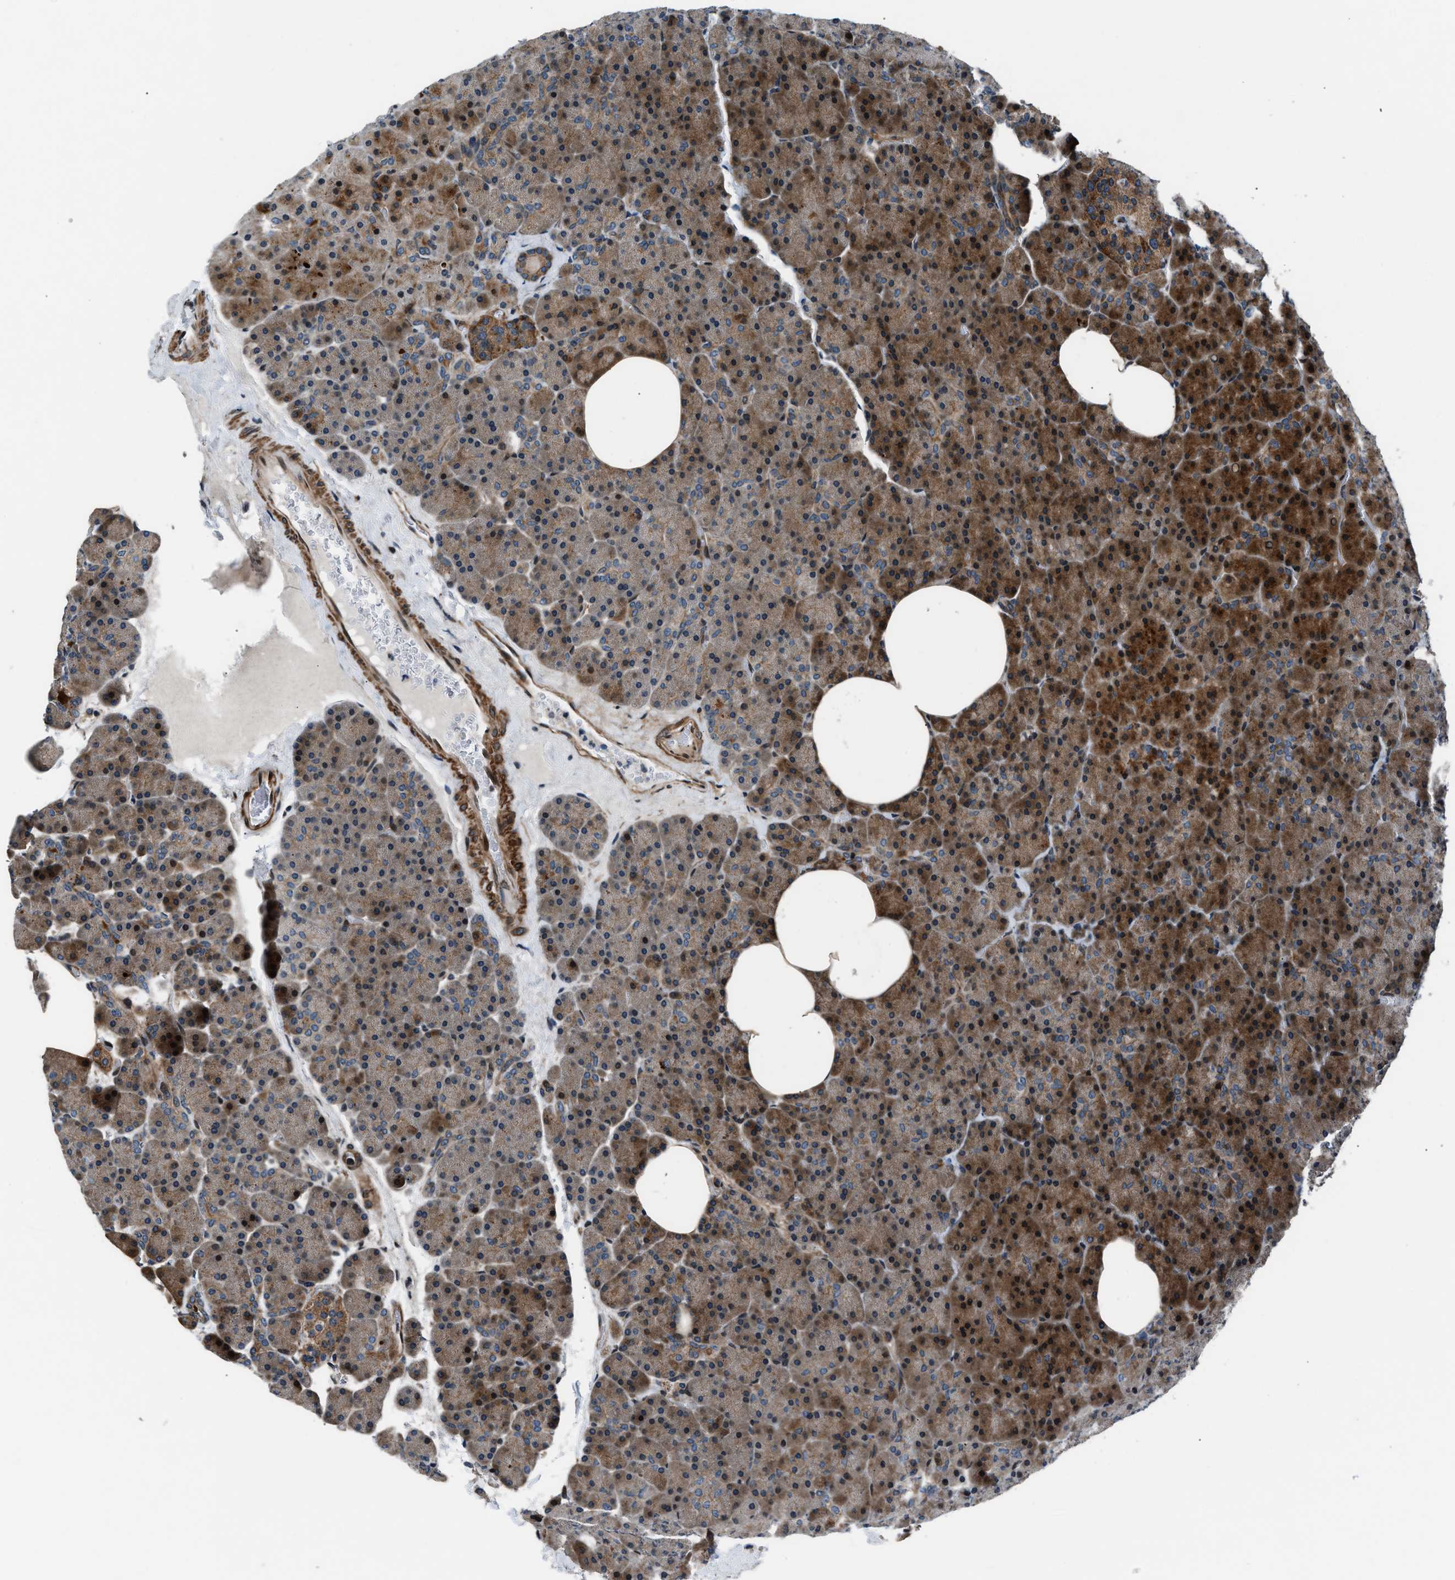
{"staining": {"intensity": "moderate", "quantity": "25%-75%", "location": "cytoplasmic/membranous"}, "tissue": "pancreas", "cell_type": "Exocrine glandular cells", "image_type": "normal", "snomed": [{"axis": "morphology", "description": "Normal tissue, NOS"}, {"axis": "morphology", "description": "Carcinoid, malignant, NOS"}, {"axis": "topography", "description": "Pancreas"}], "caption": "About 25%-75% of exocrine glandular cells in benign human pancreas exhibit moderate cytoplasmic/membranous protein expression as visualized by brown immunohistochemical staining.", "gene": "DYNC2I1", "patient": {"sex": "female", "age": 35}}